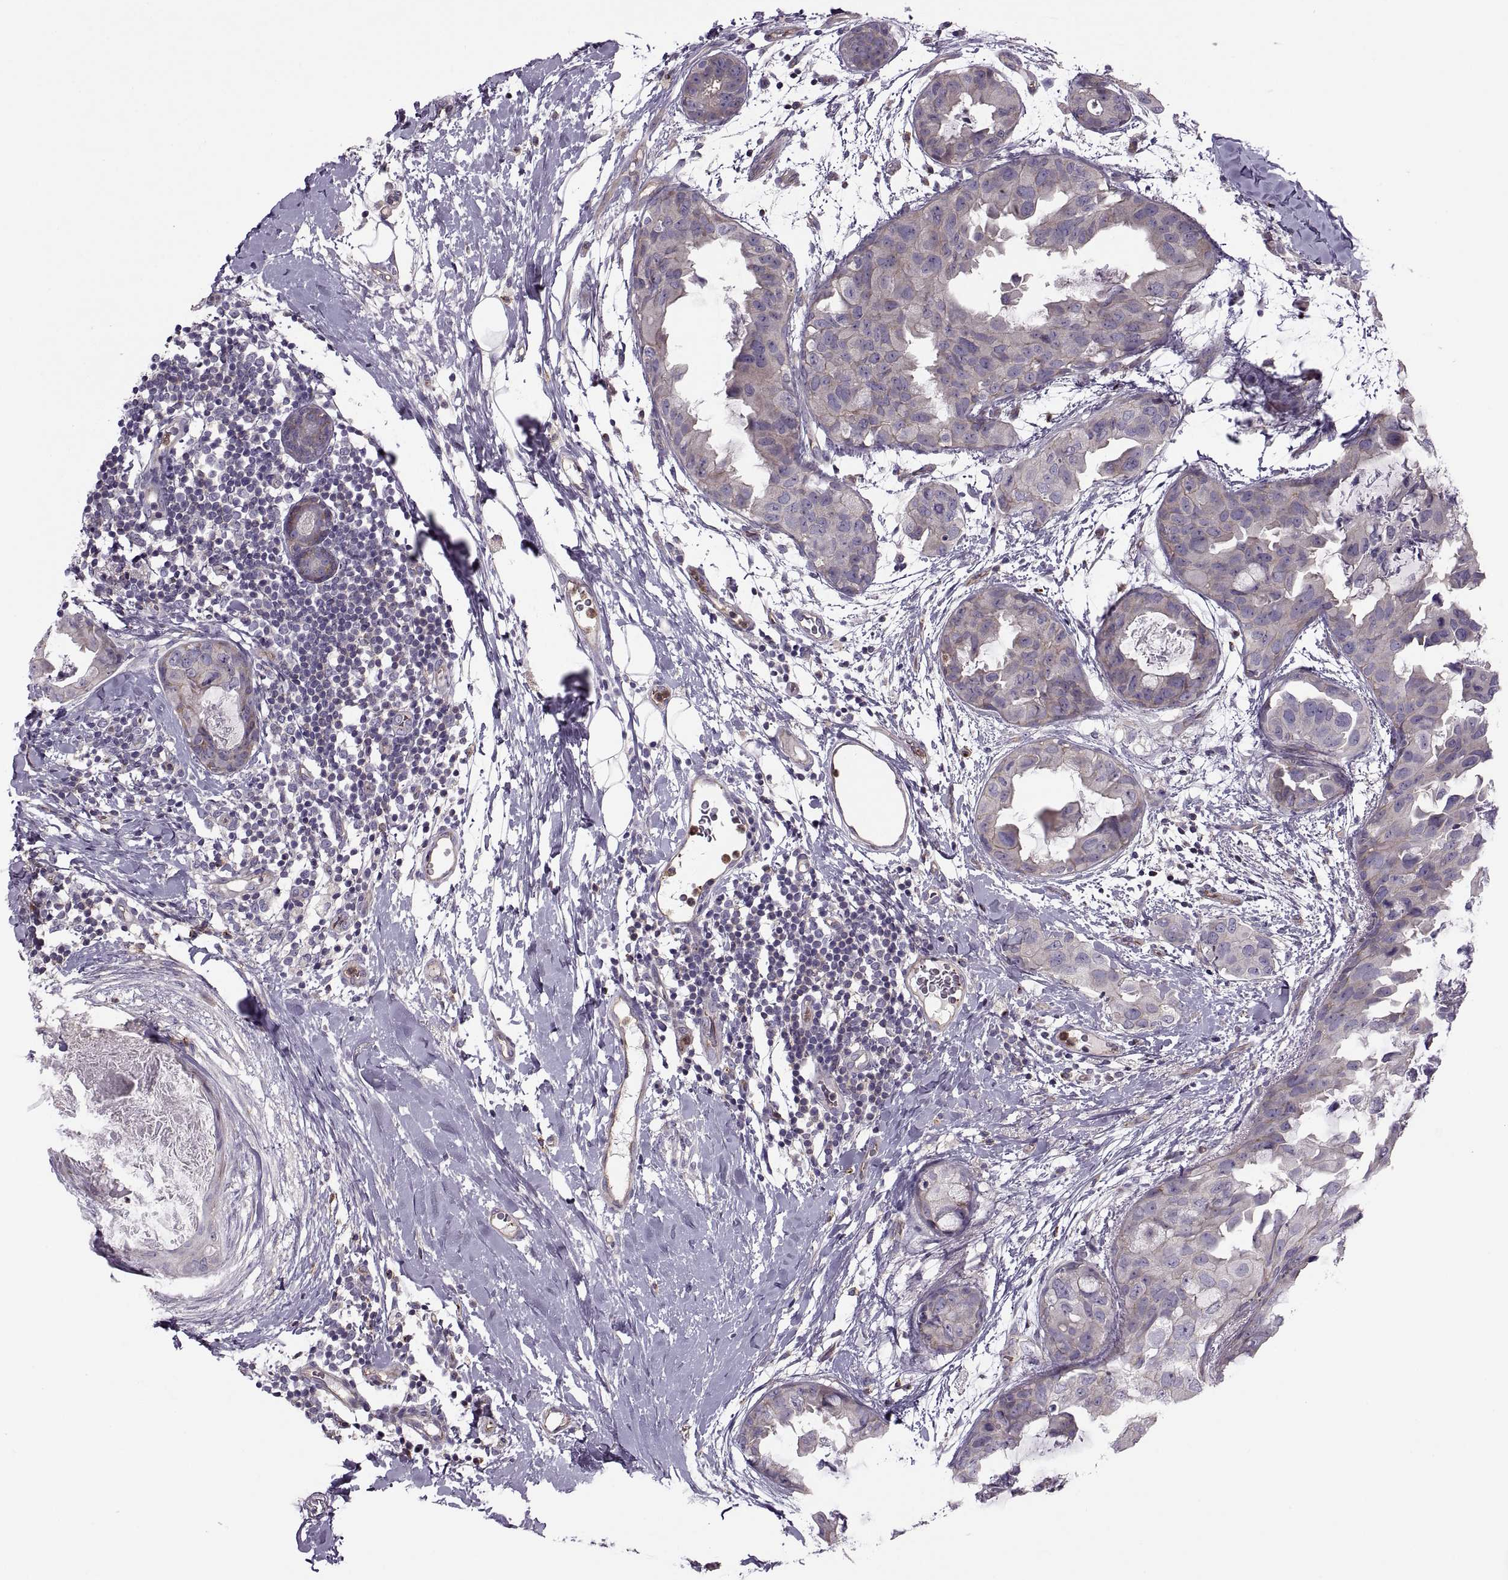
{"staining": {"intensity": "weak", "quantity": ">75%", "location": "cytoplasmic/membranous"}, "tissue": "breast cancer", "cell_type": "Tumor cells", "image_type": "cancer", "snomed": [{"axis": "morphology", "description": "Normal tissue, NOS"}, {"axis": "morphology", "description": "Duct carcinoma"}, {"axis": "topography", "description": "Breast"}], "caption": "Human breast invasive ductal carcinoma stained with a protein marker reveals weak staining in tumor cells.", "gene": "SLC2A3", "patient": {"sex": "female", "age": 40}}